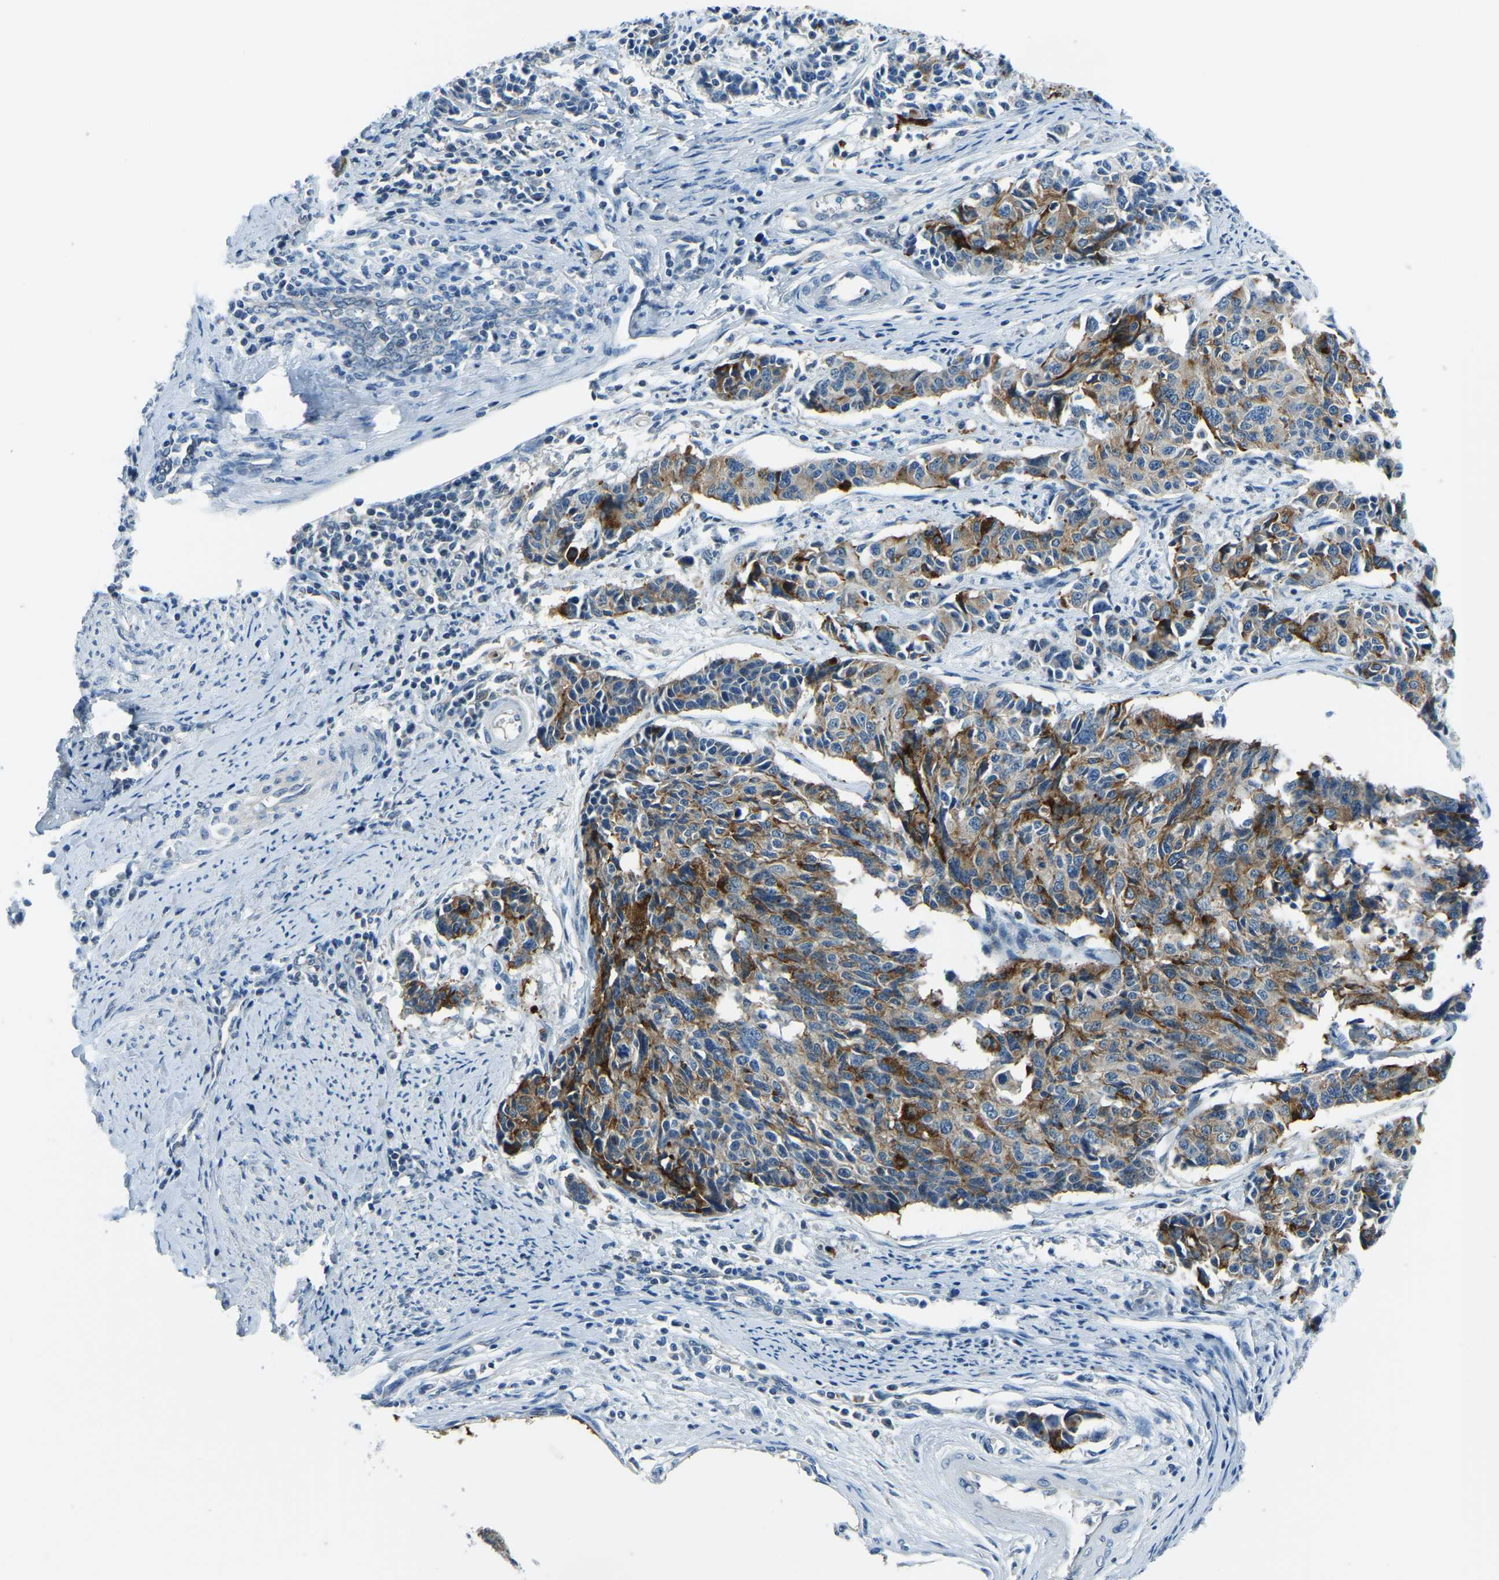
{"staining": {"intensity": "moderate", "quantity": "25%-75%", "location": "cytoplasmic/membranous"}, "tissue": "cervical cancer", "cell_type": "Tumor cells", "image_type": "cancer", "snomed": [{"axis": "morphology", "description": "Normal tissue, NOS"}, {"axis": "morphology", "description": "Squamous cell carcinoma, NOS"}, {"axis": "topography", "description": "Cervix"}], "caption": "The immunohistochemical stain highlights moderate cytoplasmic/membranous positivity in tumor cells of cervical cancer tissue. The staining was performed using DAB to visualize the protein expression in brown, while the nuclei were stained in blue with hematoxylin (Magnification: 20x).", "gene": "RRP1", "patient": {"sex": "female", "age": 35}}